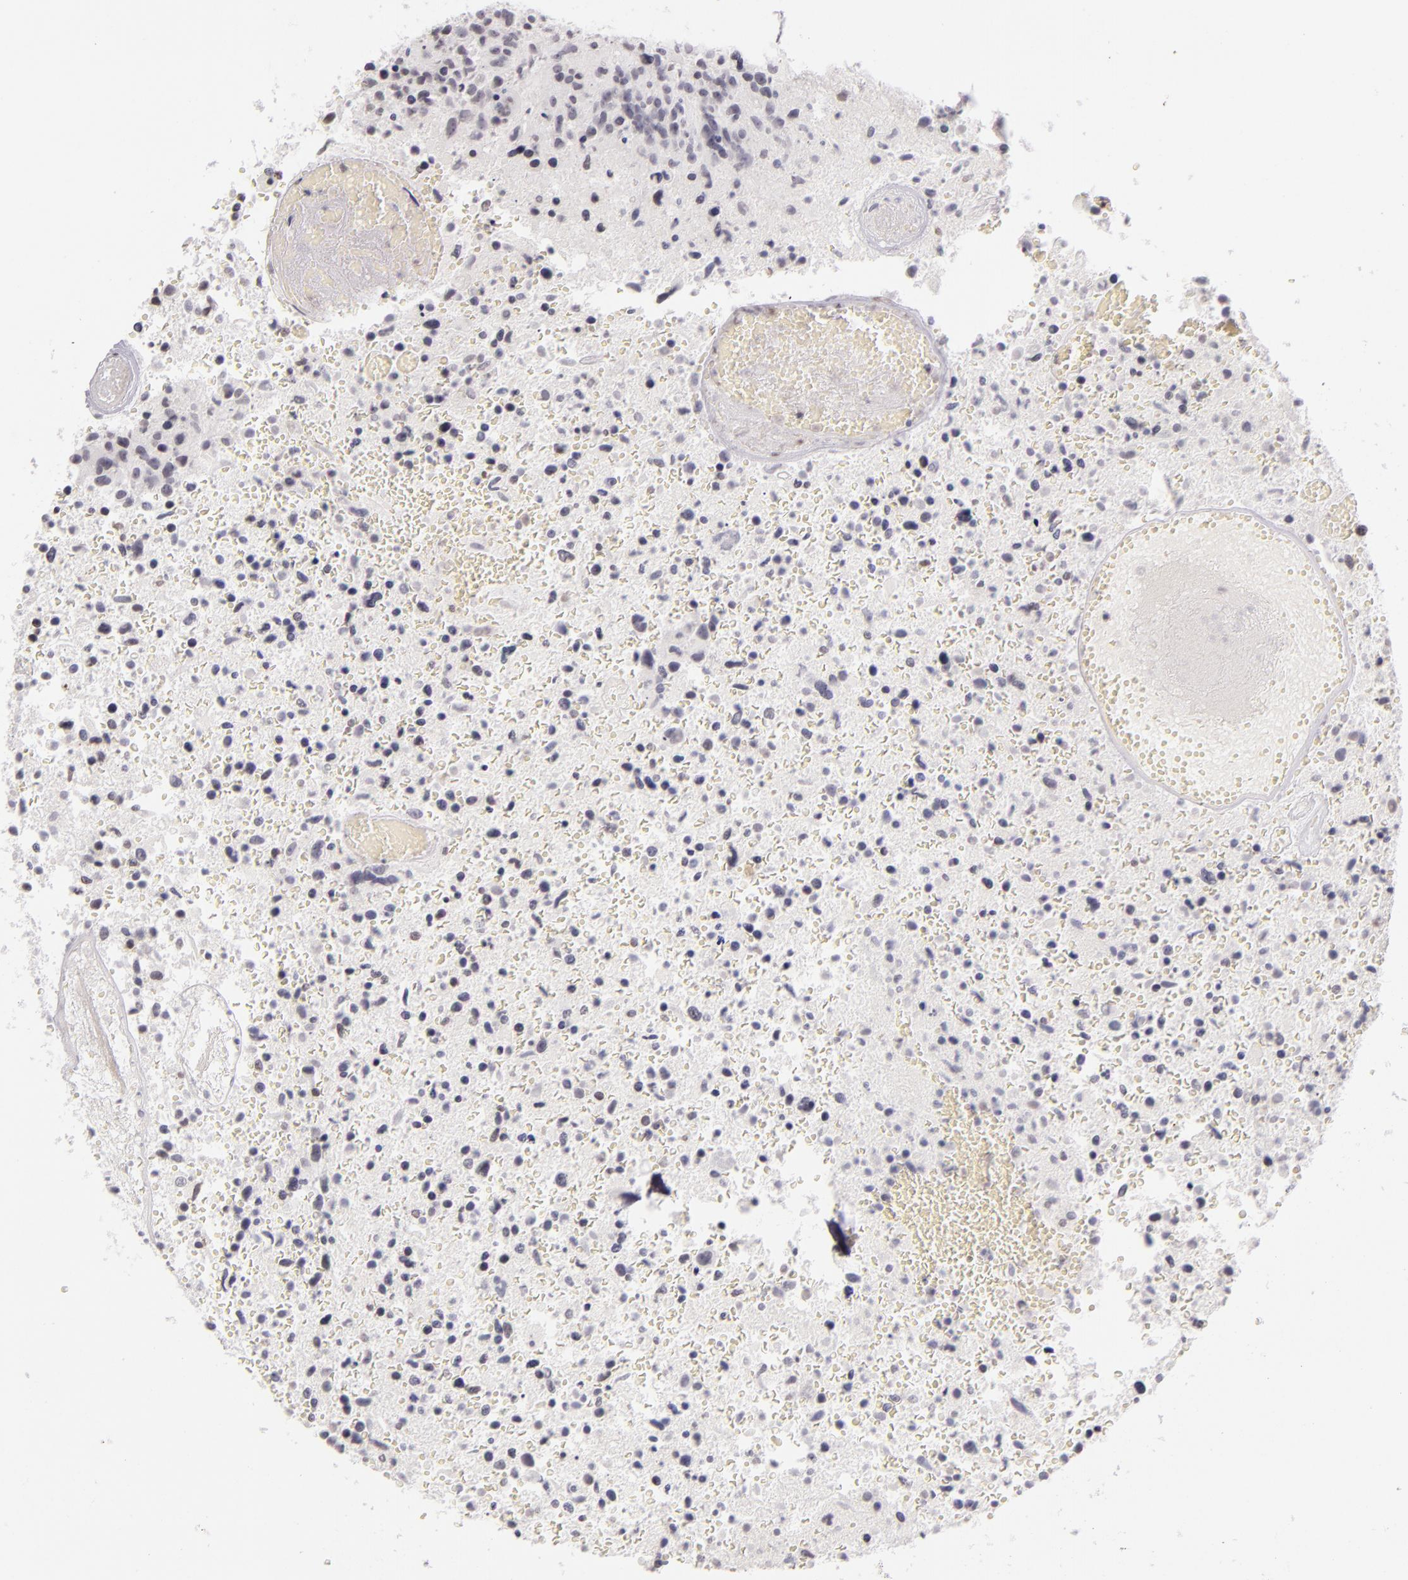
{"staining": {"intensity": "negative", "quantity": "none", "location": "none"}, "tissue": "glioma", "cell_type": "Tumor cells", "image_type": "cancer", "snomed": [{"axis": "morphology", "description": "Glioma, malignant, High grade"}, {"axis": "topography", "description": "Brain"}], "caption": "An immunohistochemistry micrograph of malignant glioma (high-grade) is shown. There is no staining in tumor cells of malignant glioma (high-grade).", "gene": "CD40", "patient": {"sex": "male", "age": 72}}